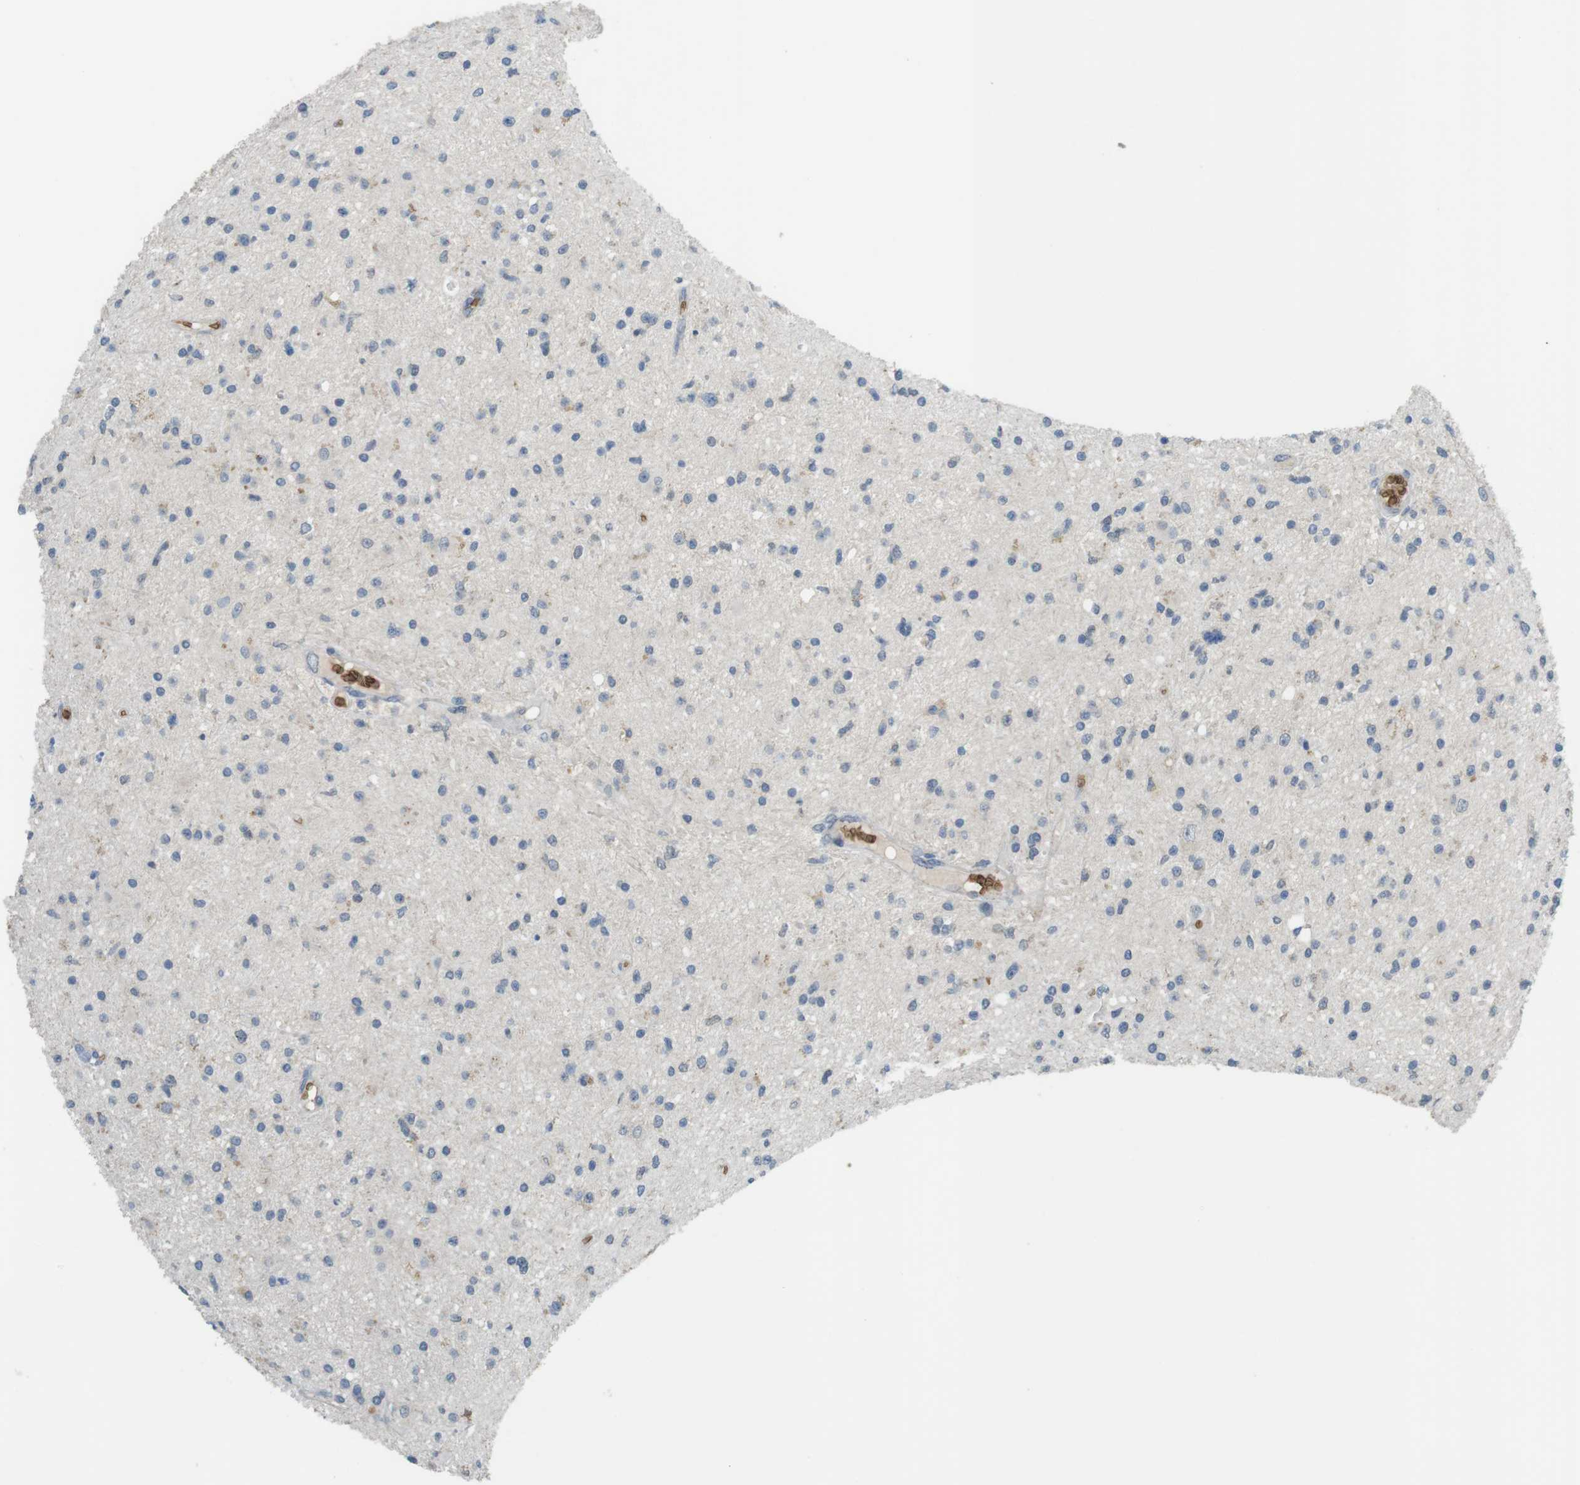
{"staining": {"intensity": "moderate", "quantity": "<25%", "location": "cytoplasmic/membranous"}, "tissue": "glioma", "cell_type": "Tumor cells", "image_type": "cancer", "snomed": [{"axis": "morphology", "description": "Glioma, malignant, High grade"}, {"axis": "topography", "description": "Brain"}], "caption": "Malignant high-grade glioma tissue shows moderate cytoplasmic/membranous expression in about <25% of tumor cells", "gene": "GYPA", "patient": {"sex": "male", "age": 33}}